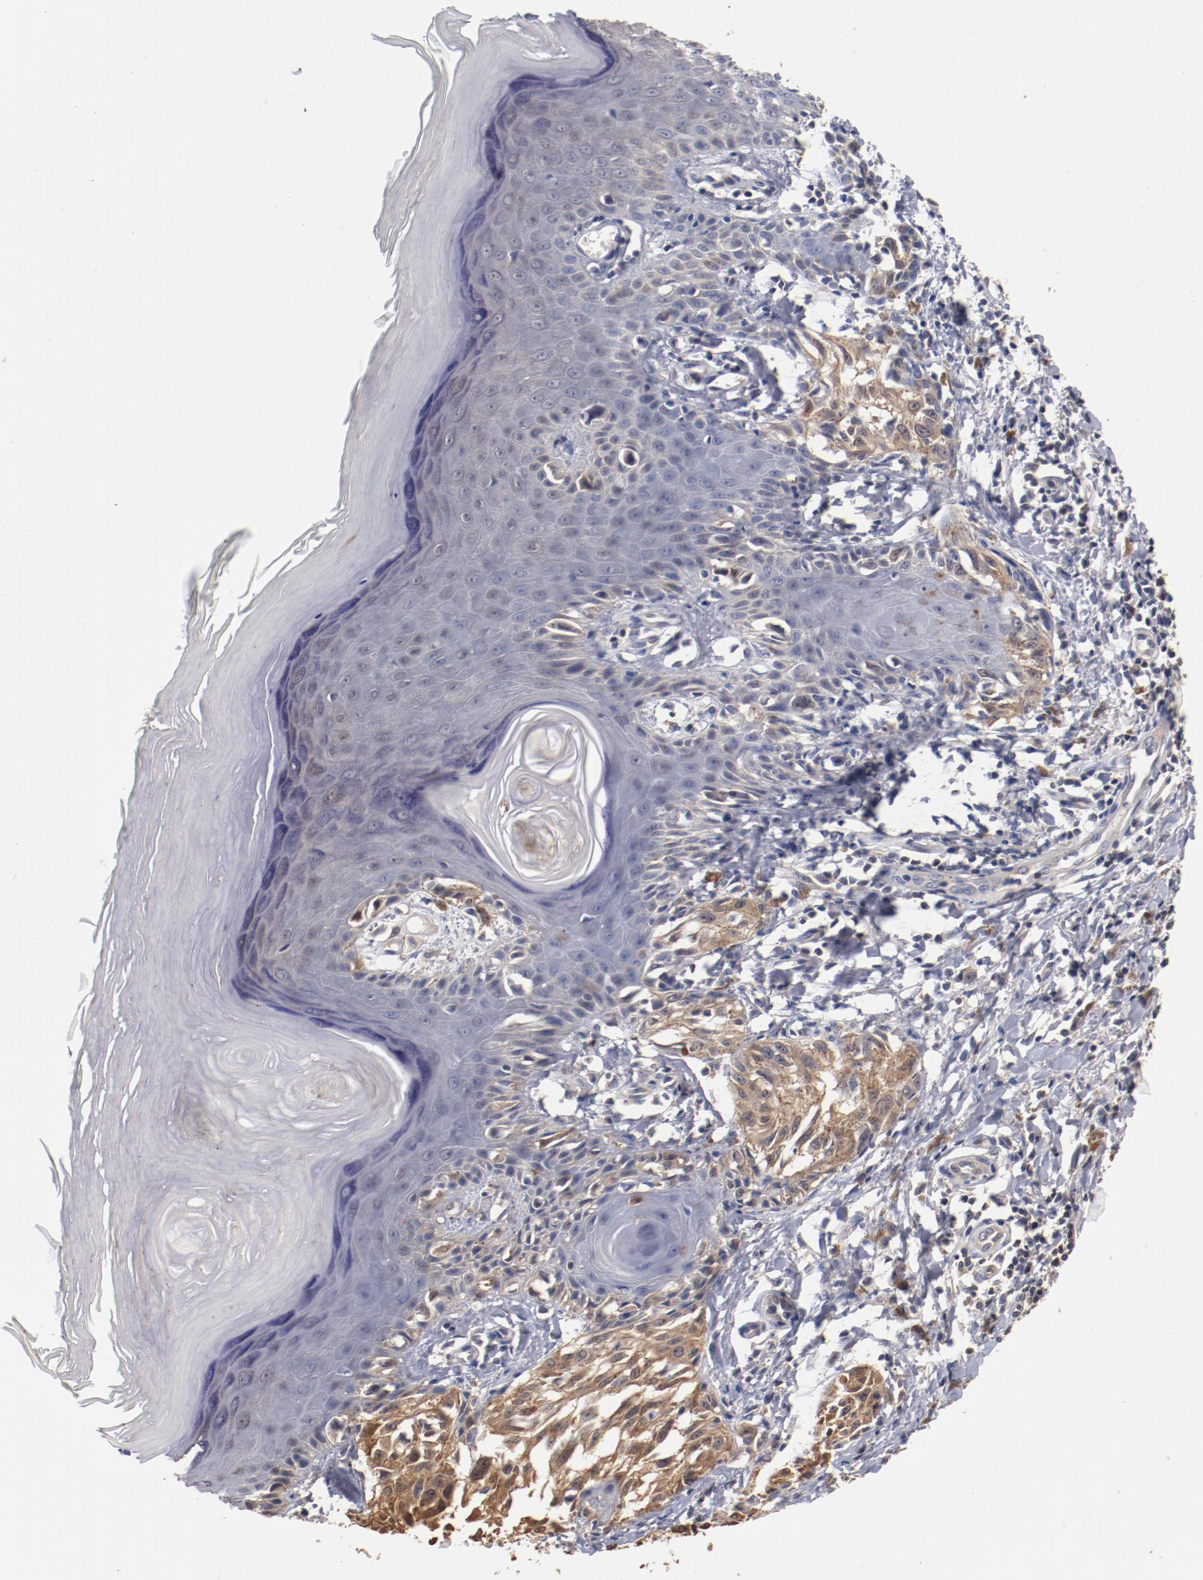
{"staining": {"intensity": "moderate", "quantity": ">75%", "location": "cytoplasmic/membranous"}, "tissue": "melanoma", "cell_type": "Tumor cells", "image_type": "cancer", "snomed": [{"axis": "morphology", "description": "Malignant melanoma, NOS"}, {"axis": "topography", "description": "Skin"}], "caption": "Protein analysis of melanoma tissue reveals moderate cytoplasmic/membranous staining in approximately >75% of tumor cells.", "gene": "MIF", "patient": {"sex": "female", "age": 77}}